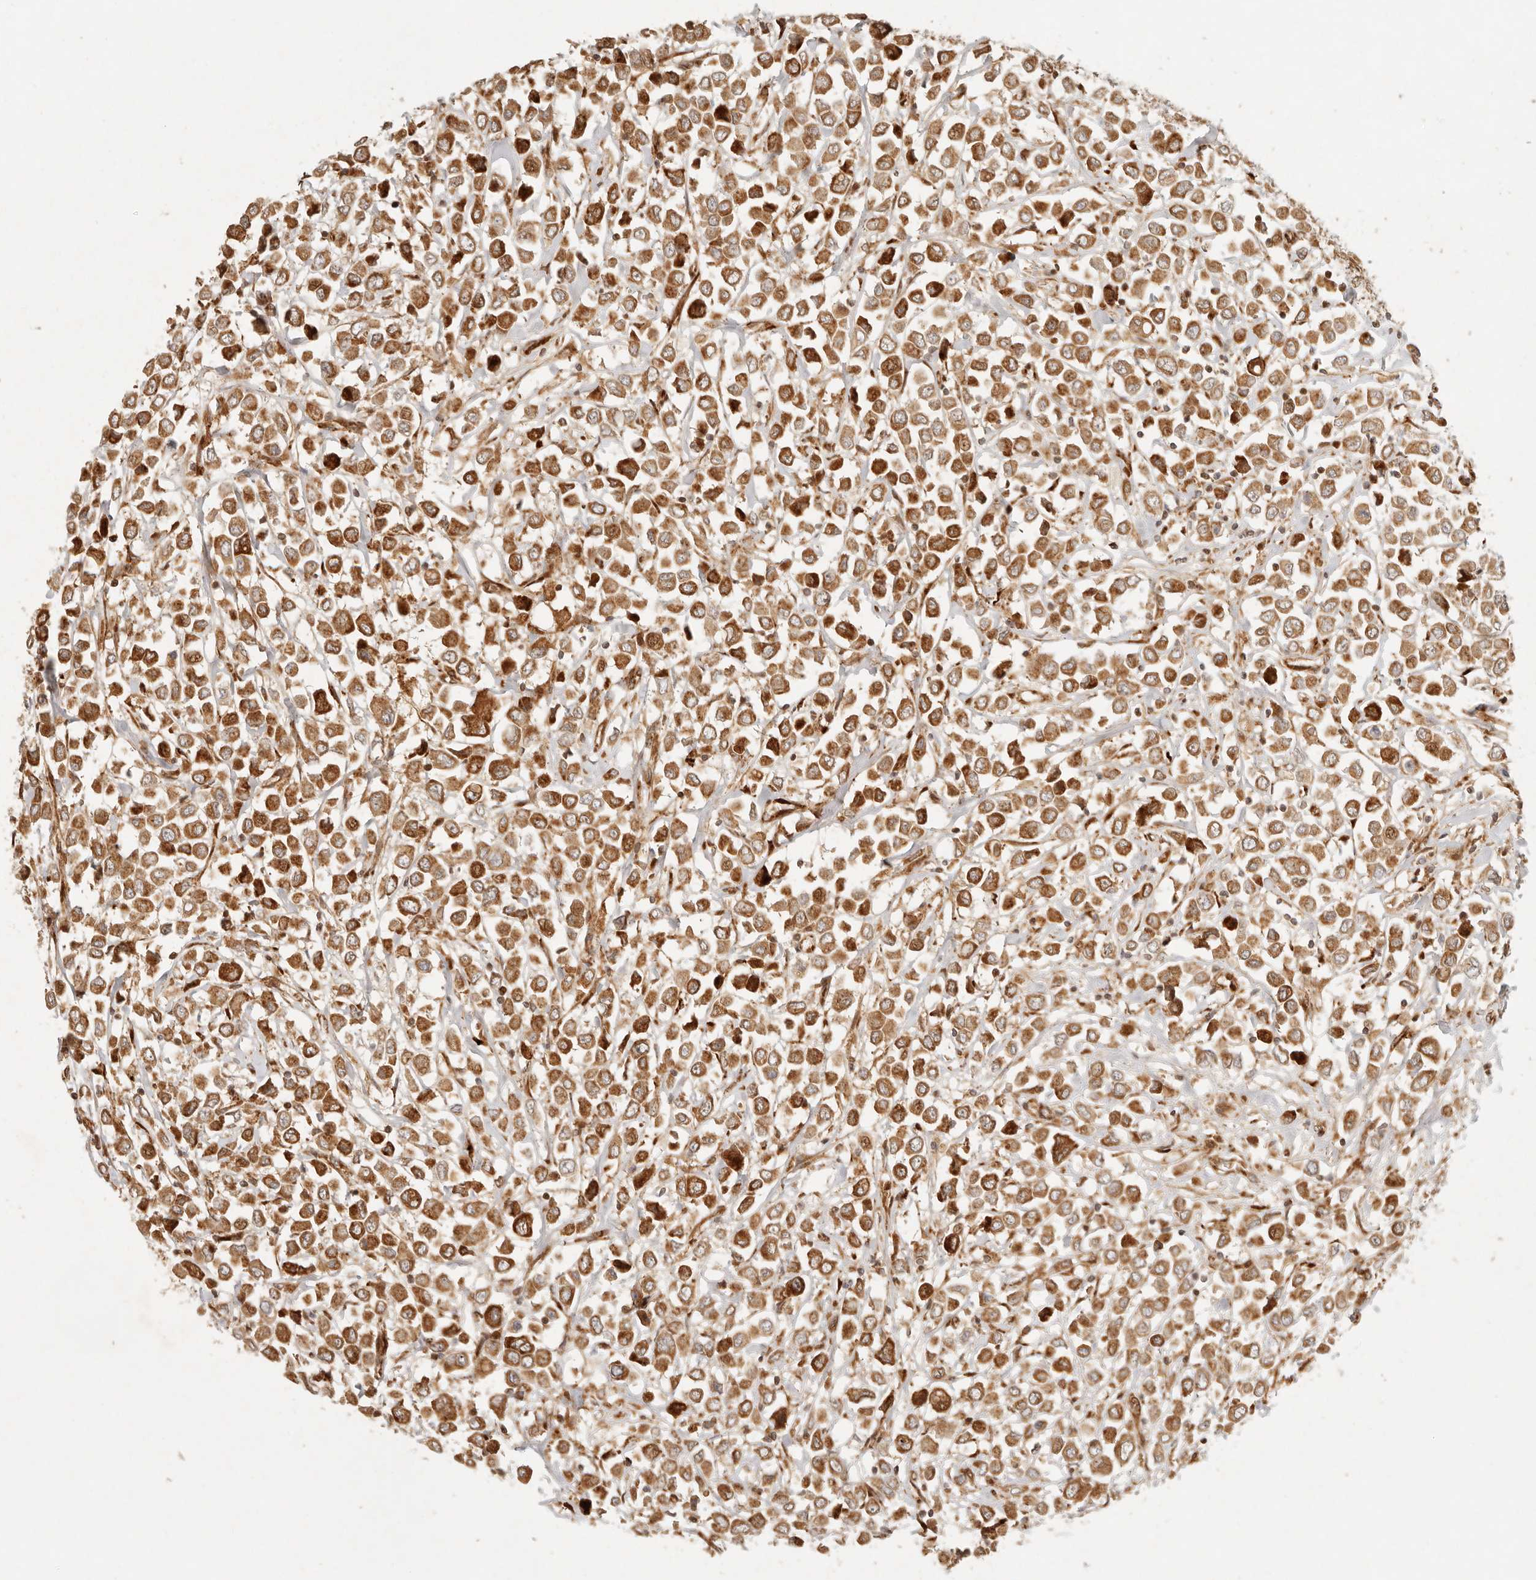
{"staining": {"intensity": "strong", "quantity": ">75%", "location": "cytoplasmic/membranous,nuclear"}, "tissue": "breast cancer", "cell_type": "Tumor cells", "image_type": "cancer", "snomed": [{"axis": "morphology", "description": "Duct carcinoma"}, {"axis": "topography", "description": "Breast"}], "caption": "Breast infiltrating ductal carcinoma tissue exhibits strong cytoplasmic/membranous and nuclear positivity in about >75% of tumor cells, visualized by immunohistochemistry. (DAB (3,3'-diaminobenzidine) IHC with brightfield microscopy, high magnification).", "gene": "KLHL38", "patient": {"sex": "female", "age": 61}}